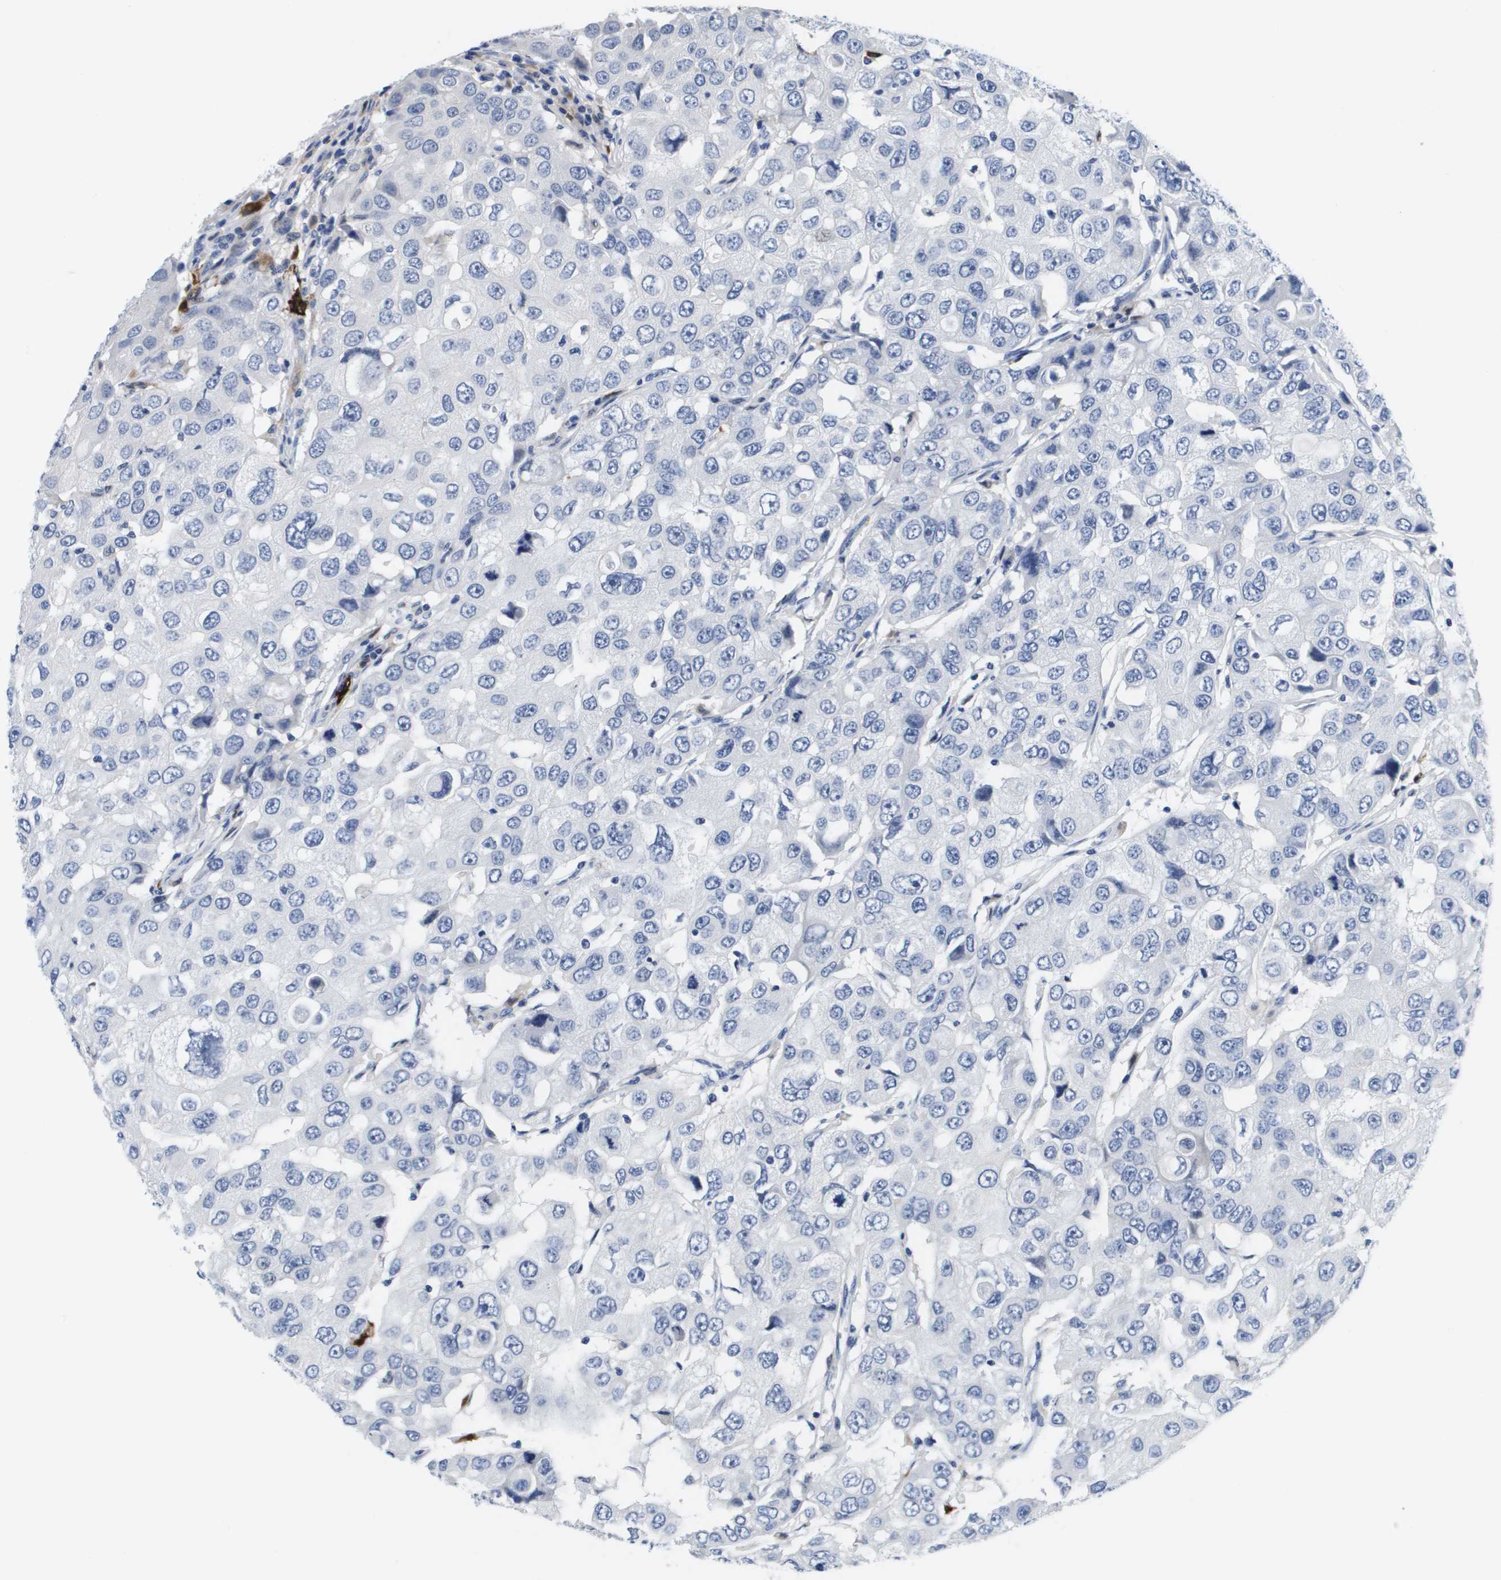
{"staining": {"intensity": "negative", "quantity": "none", "location": "none"}, "tissue": "breast cancer", "cell_type": "Tumor cells", "image_type": "cancer", "snomed": [{"axis": "morphology", "description": "Duct carcinoma"}, {"axis": "topography", "description": "Breast"}], "caption": "High magnification brightfield microscopy of breast intraductal carcinoma stained with DAB (3,3'-diaminobenzidine) (brown) and counterstained with hematoxylin (blue): tumor cells show no significant positivity.", "gene": "HMOX1", "patient": {"sex": "female", "age": 27}}